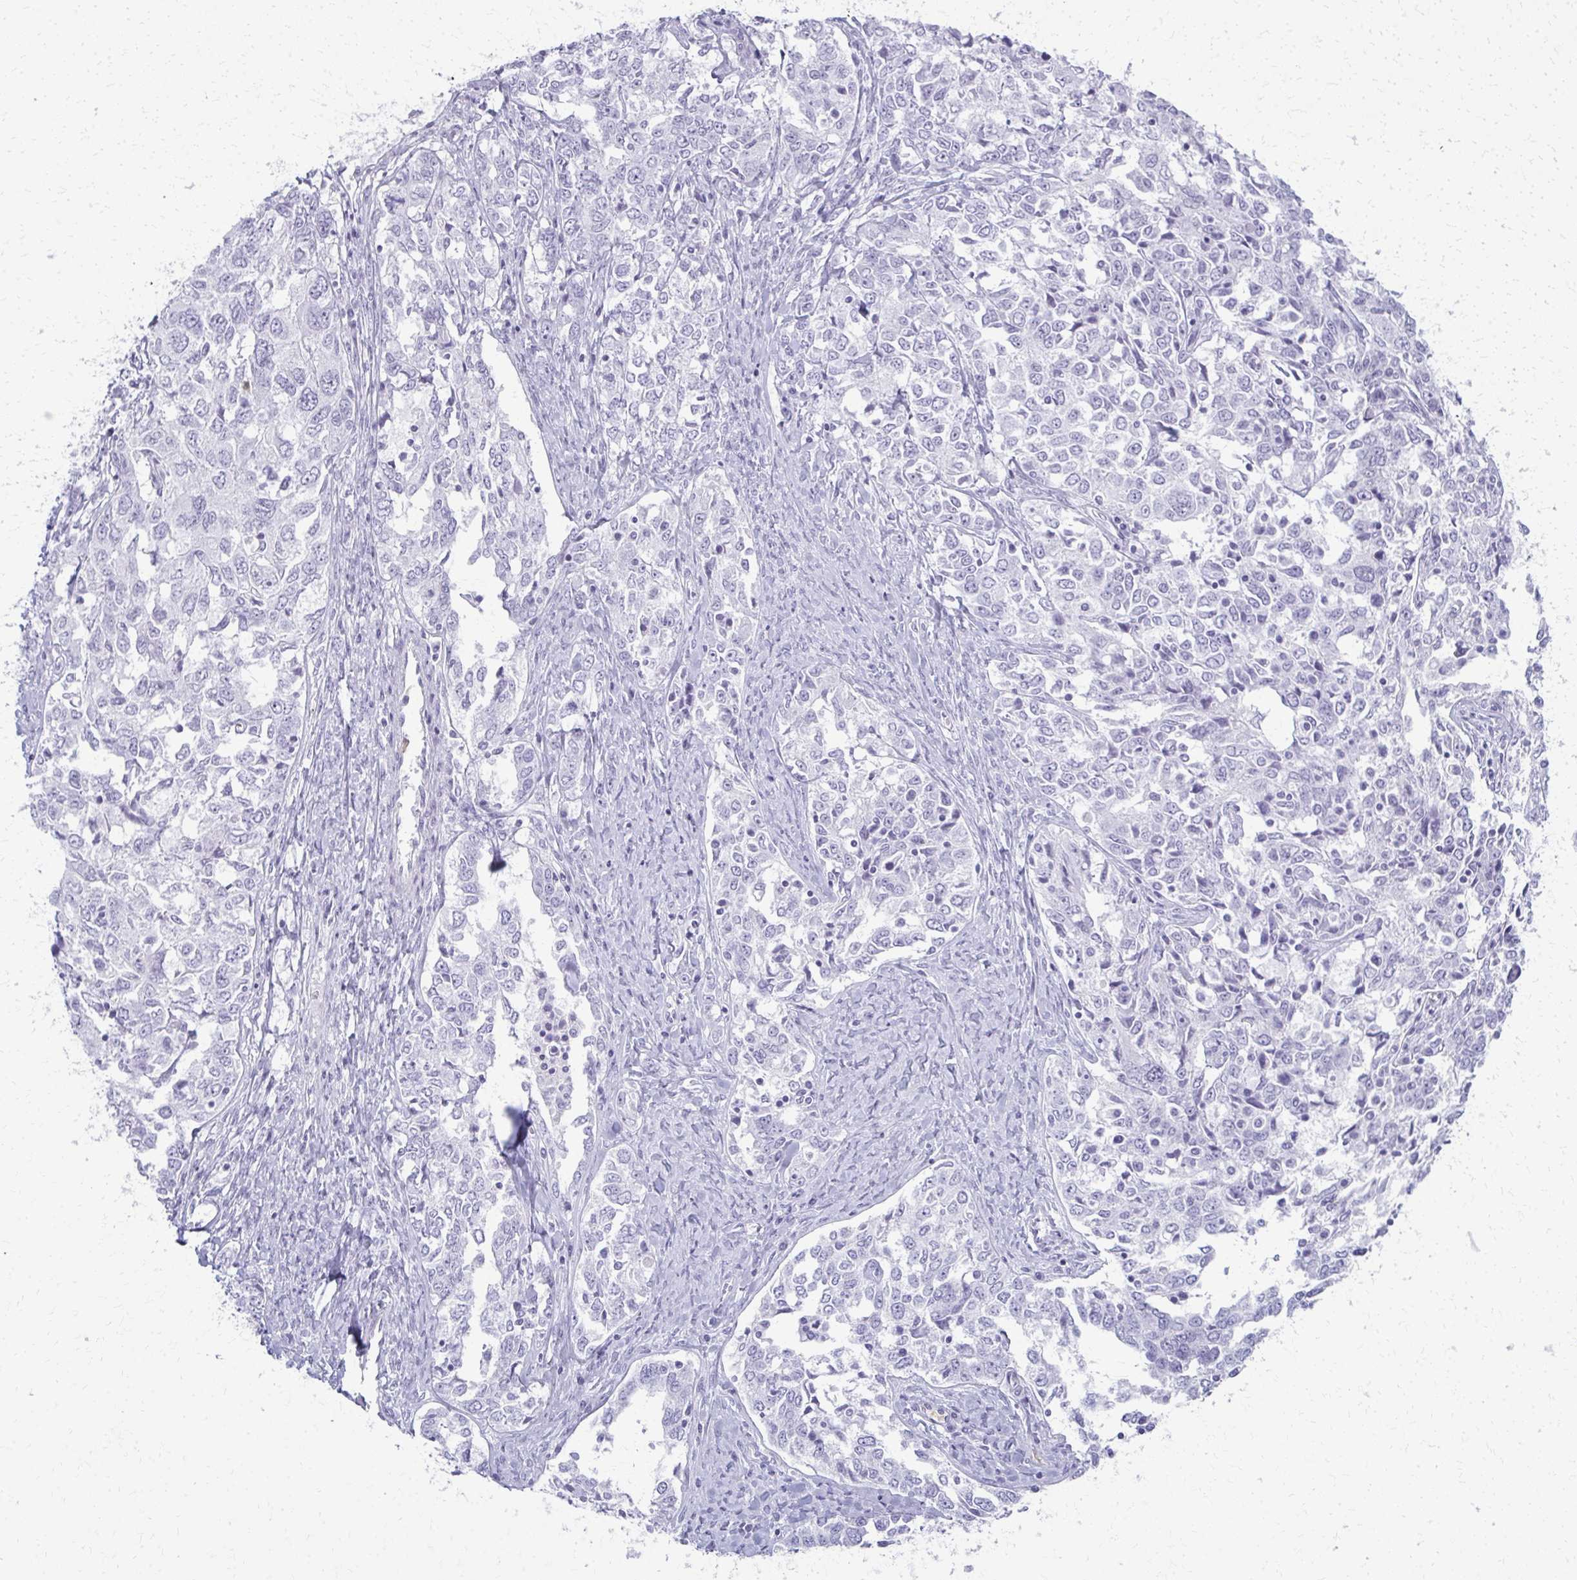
{"staining": {"intensity": "negative", "quantity": "none", "location": "none"}, "tissue": "ovarian cancer", "cell_type": "Tumor cells", "image_type": "cancer", "snomed": [{"axis": "morphology", "description": "Carcinoma, endometroid"}, {"axis": "topography", "description": "Ovary"}], "caption": "This is an immunohistochemistry (IHC) histopathology image of human ovarian cancer (endometroid carcinoma). There is no positivity in tumor cells.", "gene": "CA3", "patient": {"sex": "female", "age": 62}}